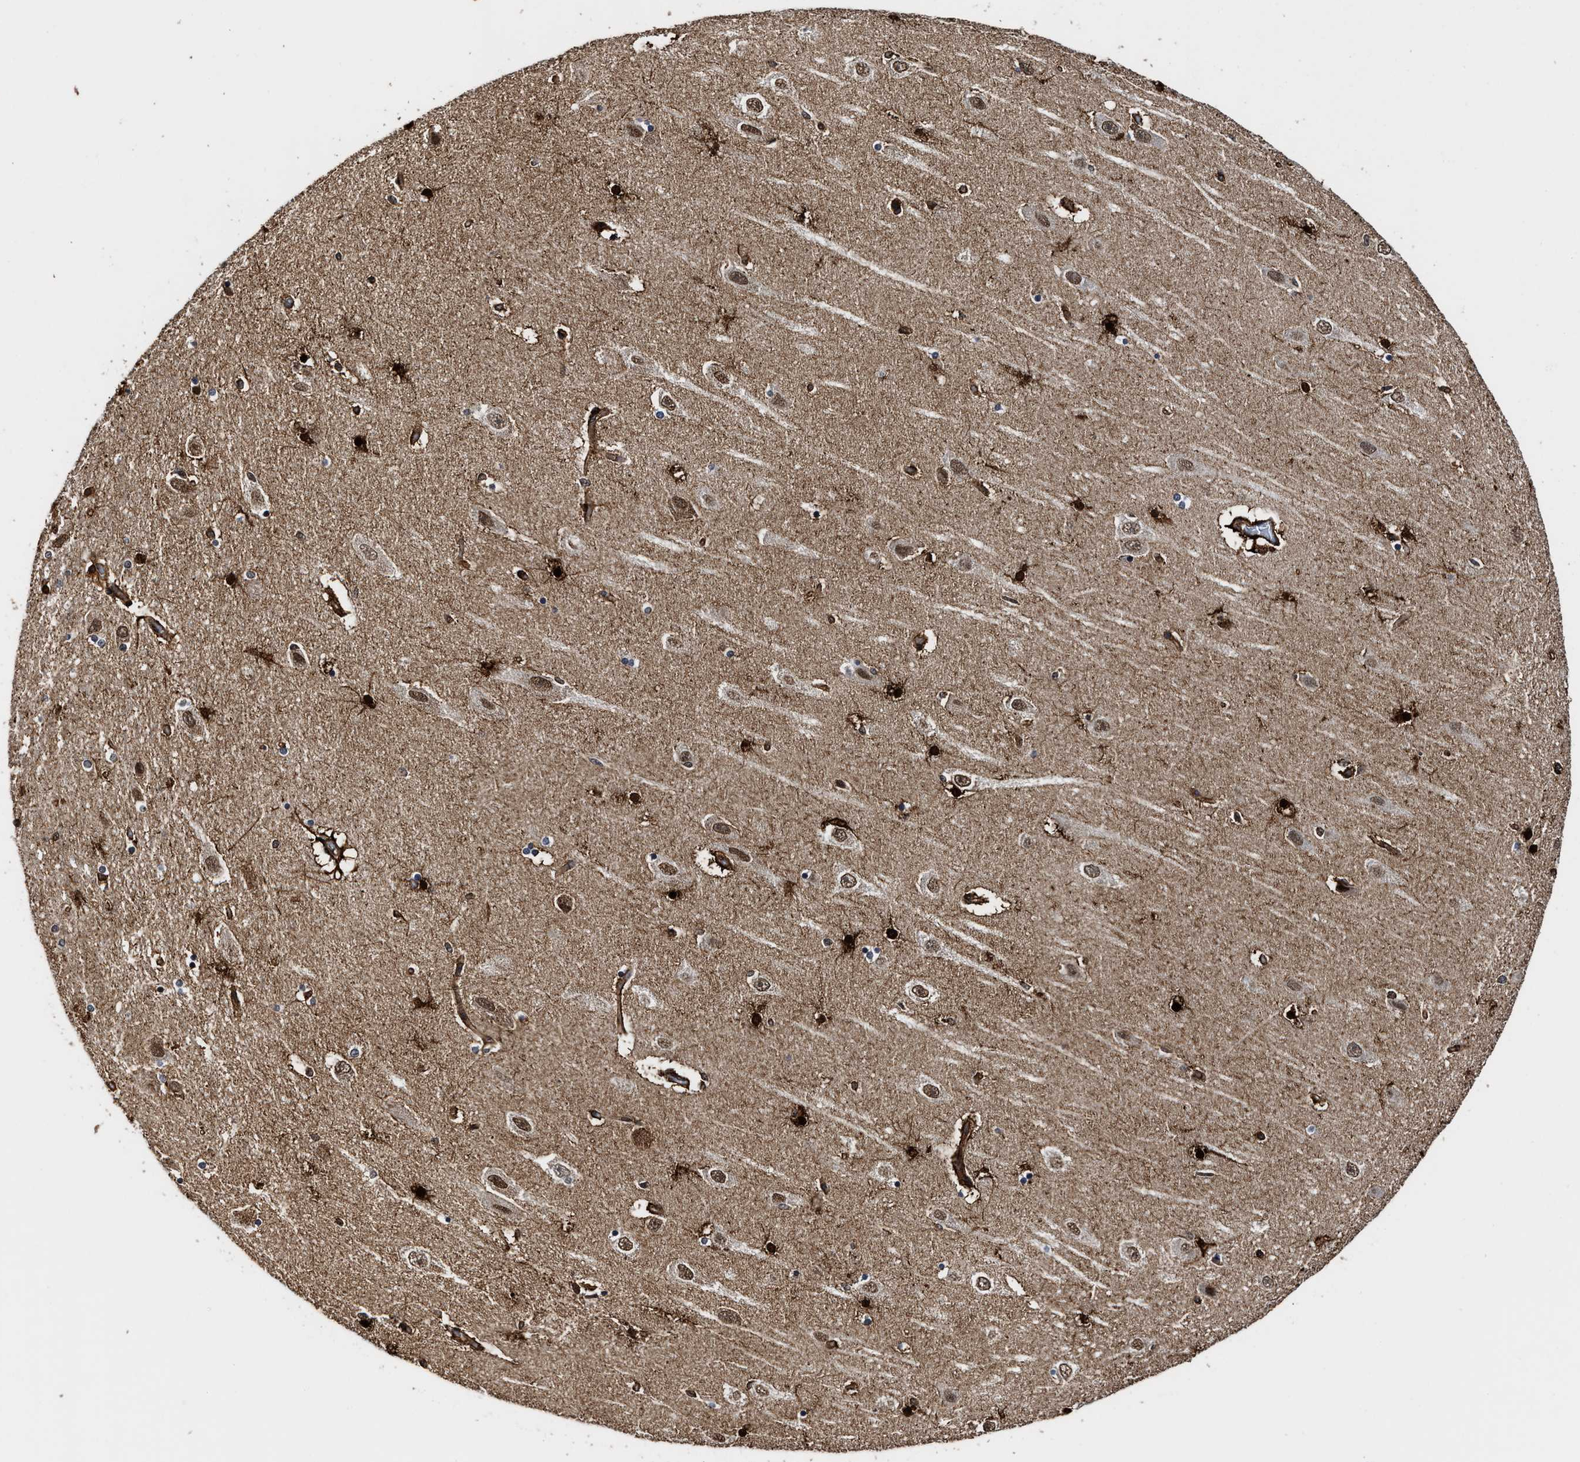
{"staining": {"intensity": "strong", "quantity": "25%-75%", "location": "cytoplasmic/membranous,nuclear"}, "tissue": "hippocampus", "cell_type": "Glial cells", "image_type": "normal", "snomed": [{"axis": "morphology", "description": "Normal tissue, NOS"}, {"axis": "topography", "description": "Hippocampus"}], "caption": "This photomicrograph exhibits benign hippocampus stained with immunohistochemistry (IHC) to label a protein in brown. The cytoplasmic/membranous,nuclear of glial cells show strong positivity for the protein. Nuclei are counter-stained blue.", "gene": "SEPTIN2", "patient": {"sex": "female", "age": 54}}